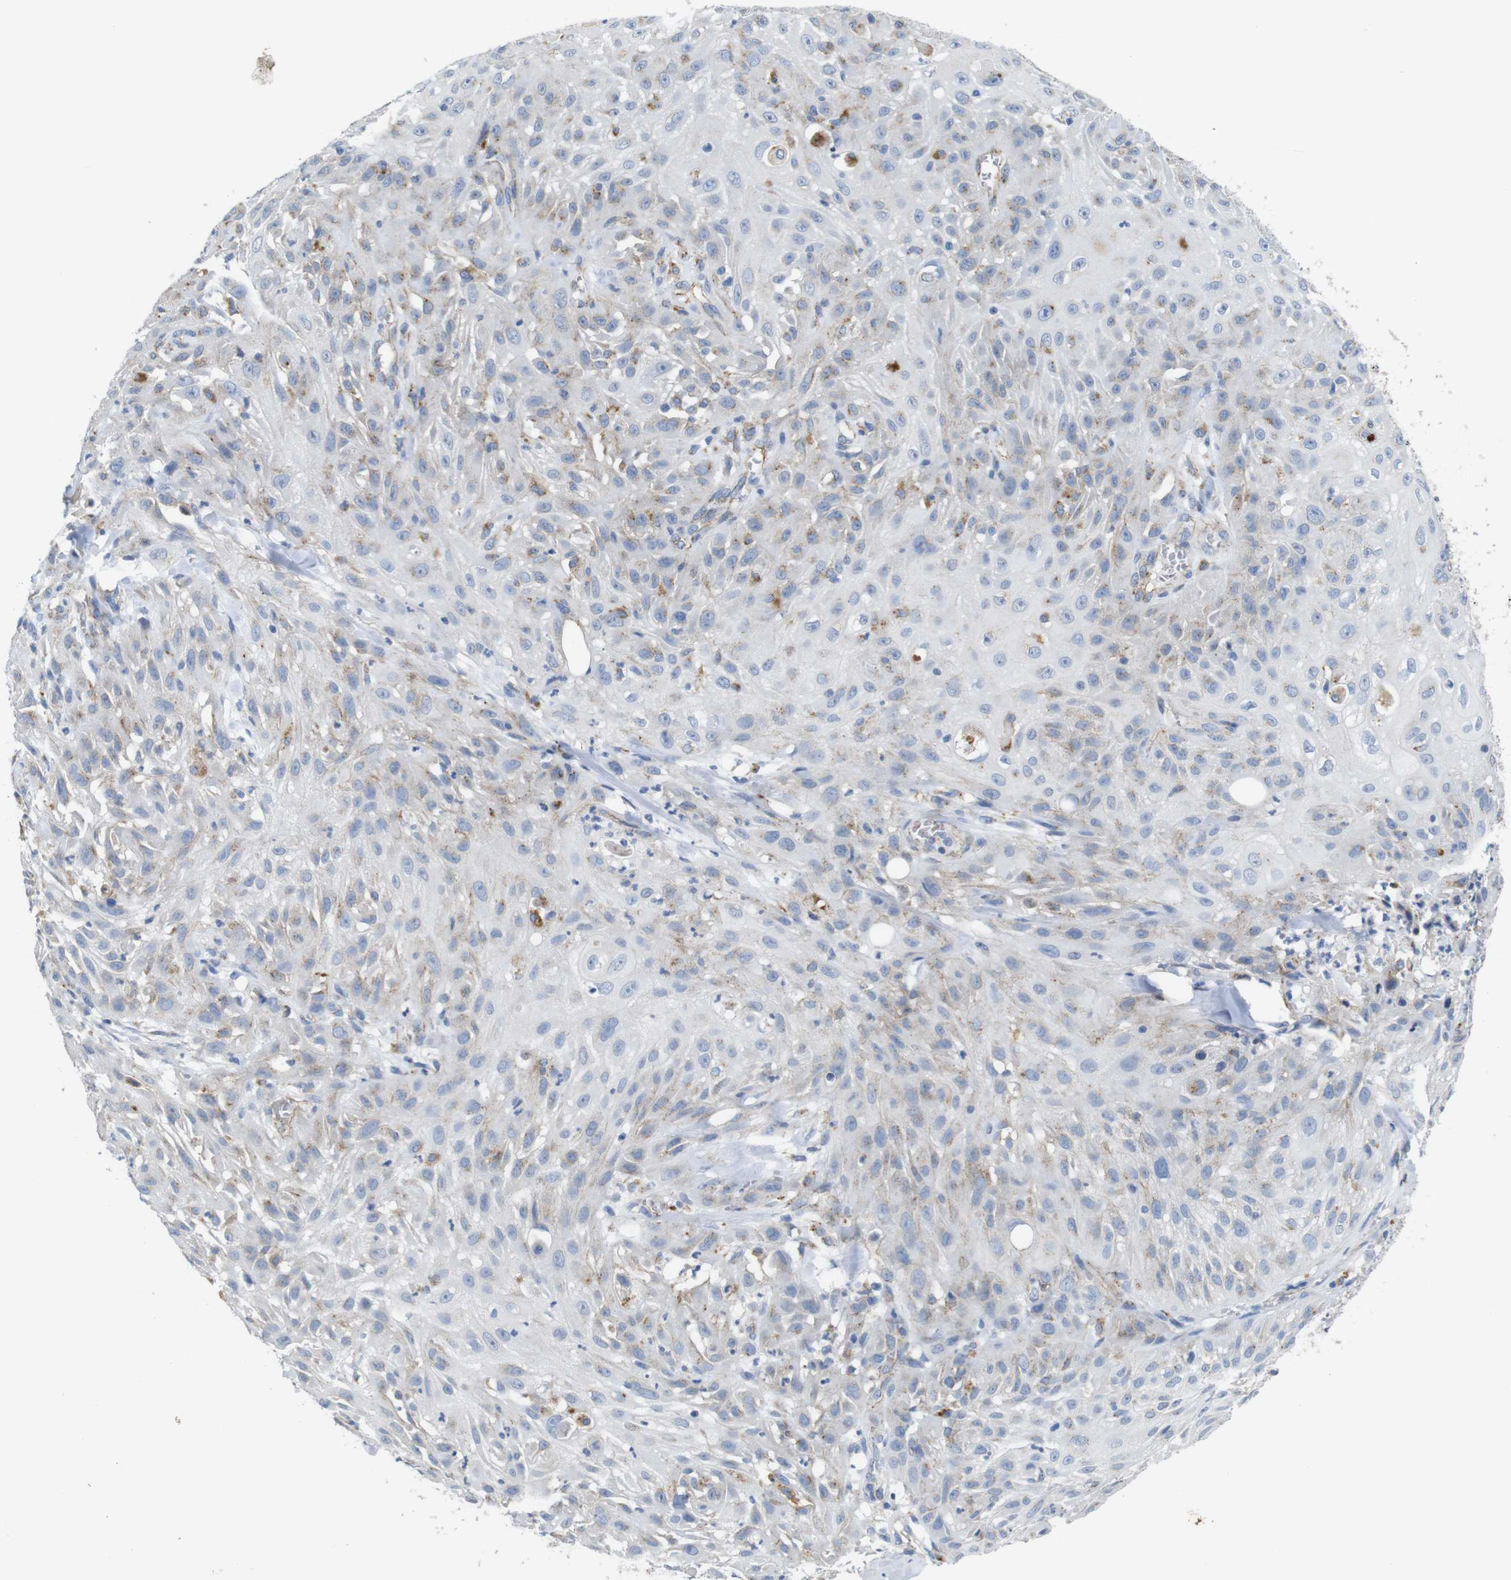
{"staining": {"intensity": "weak", "quantity": "<25%", "location": "cytoplasmic/membranous"}, "tissue": "skin cancer", "cell_type": "Tumor cells", "image_type": "cancer", "snomed": [{"axis": "morphology", "description": "Squamous cell carcinoma, NOS"}, {"axis": "topography", "description": "Skin"}], "caption": "IHC photomicrograph of skin squamous cell carcinoma stained for a protein (brown), which shows no positivity in tumor cells.", "gene": "NHLRC3", "patient": {"sex": "male", "age": 75}}